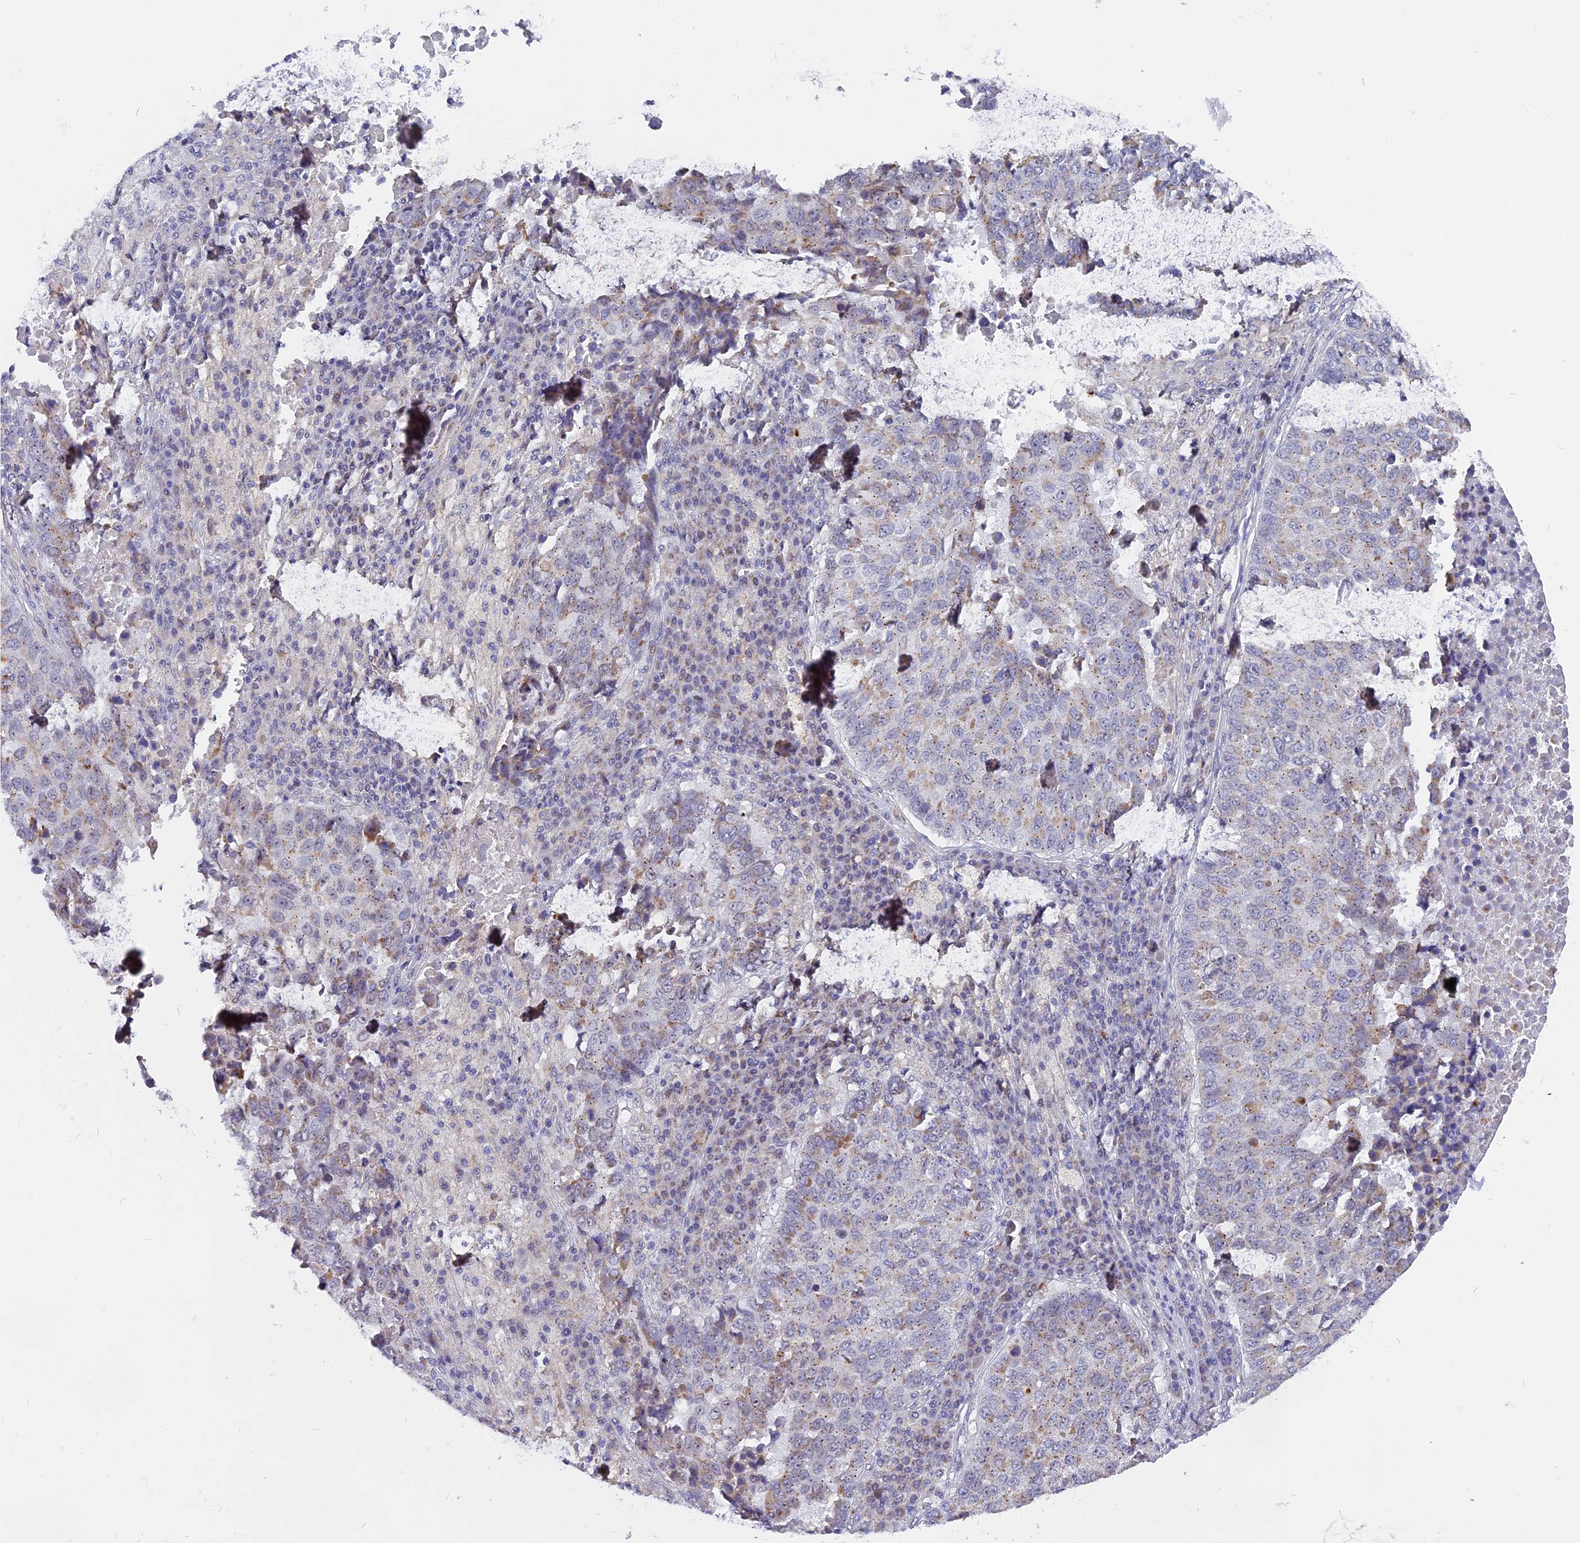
{"staining": {"intensity": "weak", "quantity": "25%-75%", "location": "cytoplasmic/membranous"}, "tissue": "lung cancer", "cell_type": "Tumor cells", "image_type": "cancer", "snomed": [{"axis": "morphology", "description": "Squamous cell carcinoma, NOS"}, {"axis": "topography", "description": "Lung"}], "caption": "Immunohistochemistry (IHC) image of squamous cell carcinoma (lung) stained for a protein (brown), which shows low levels of weak cytoplasmic/membranous expression in approximately 25%-75% of tumor cells.", "gene": "DTWD1", "patient": {"sex": "male", "age": 73}}